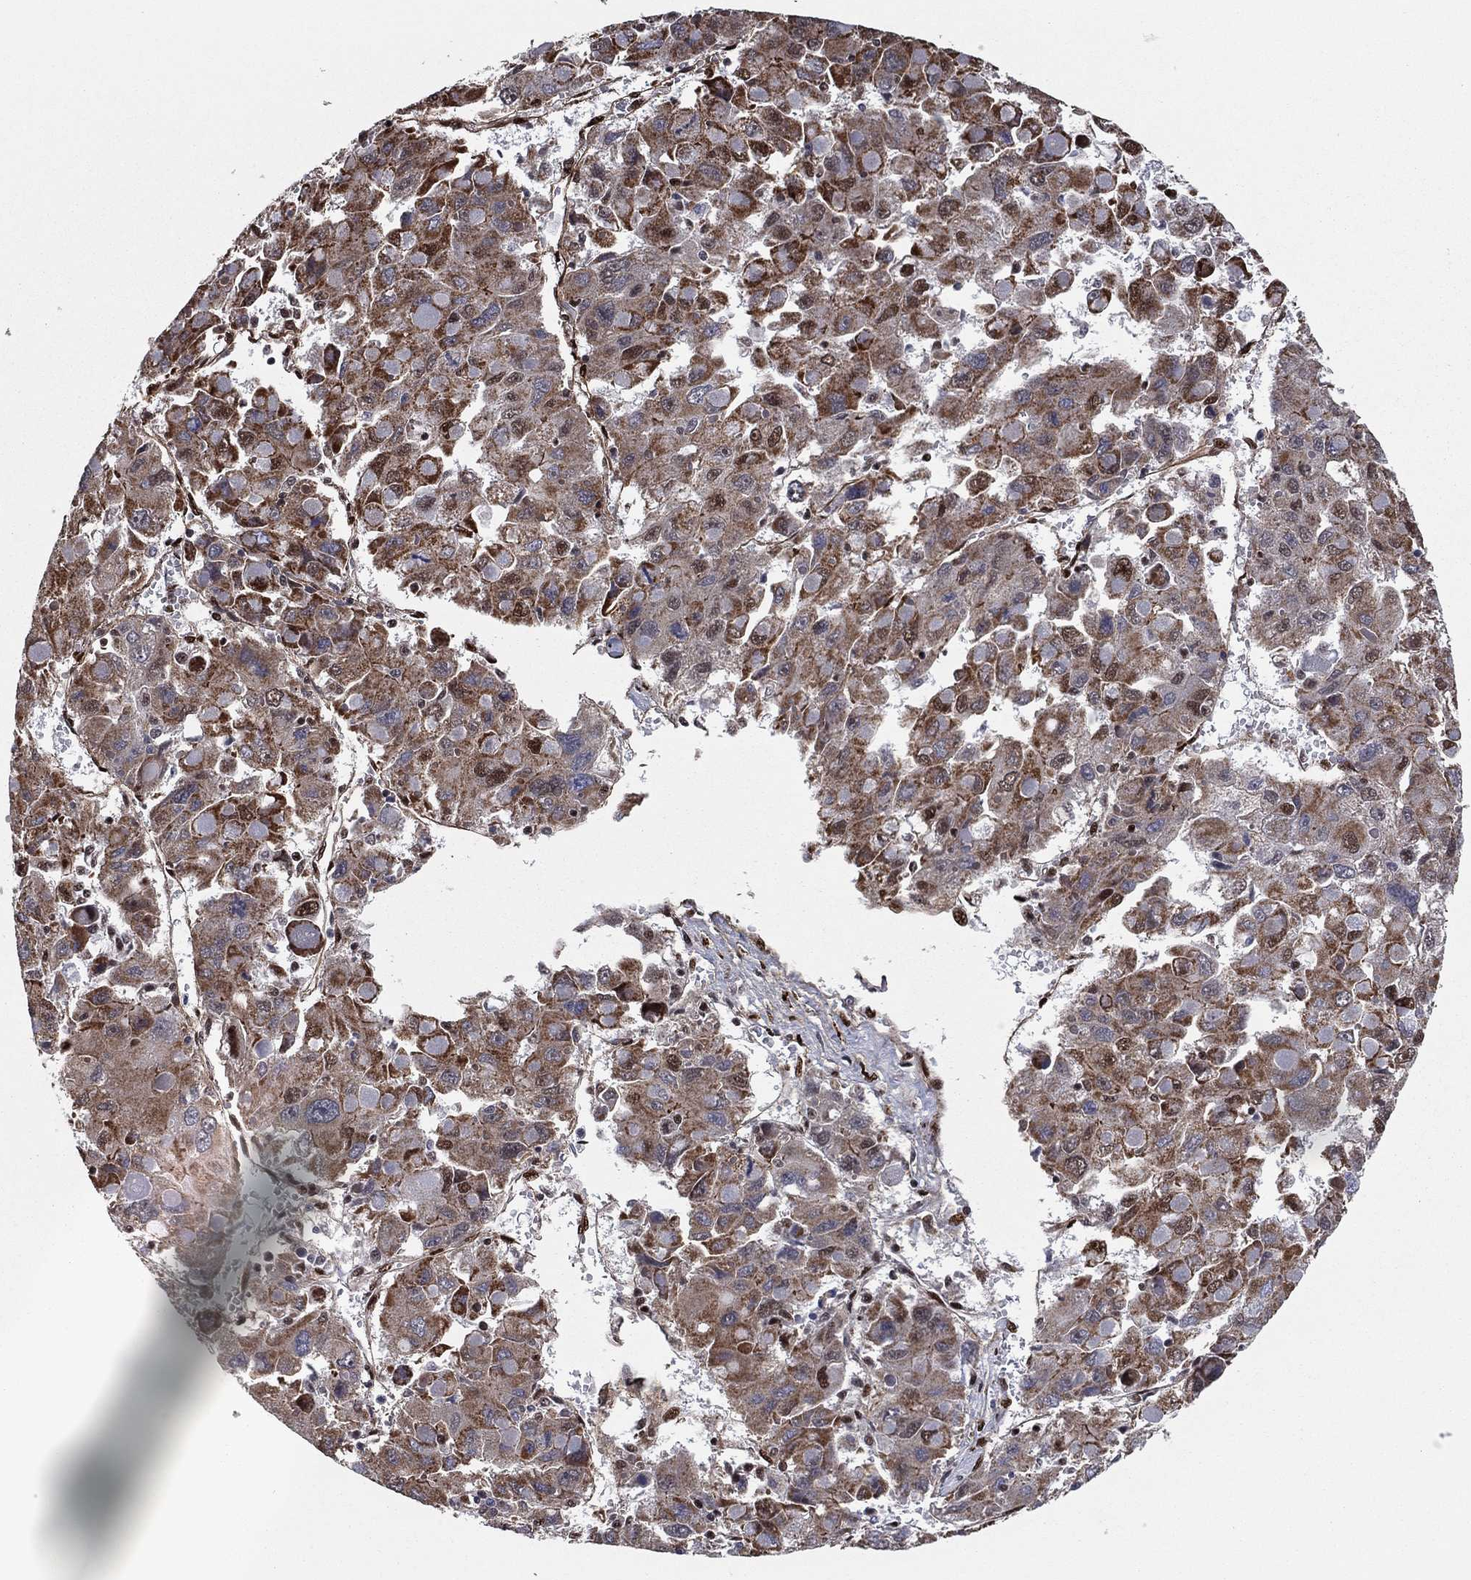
{"staining": {"intensity": "moderate", "quantity": ">75%", "location": "cytoplasmic/membranous"}, "tissue": "liver cancer", "cell_type": "Tumor cells", "image_type": "cancer", "snomed": [{"axis": "morphology", "description": "Carcinoma, Hepatocellular, NOS"}, {"axis": "topography", "description": "Liver"}], "caption": "Liver hepatocellular carcinoma stained with a protein marker exhibits moderate staining in tumor cells.", "gene": "TP53BP1", "patient": {"sex": "female", "age": 41}}